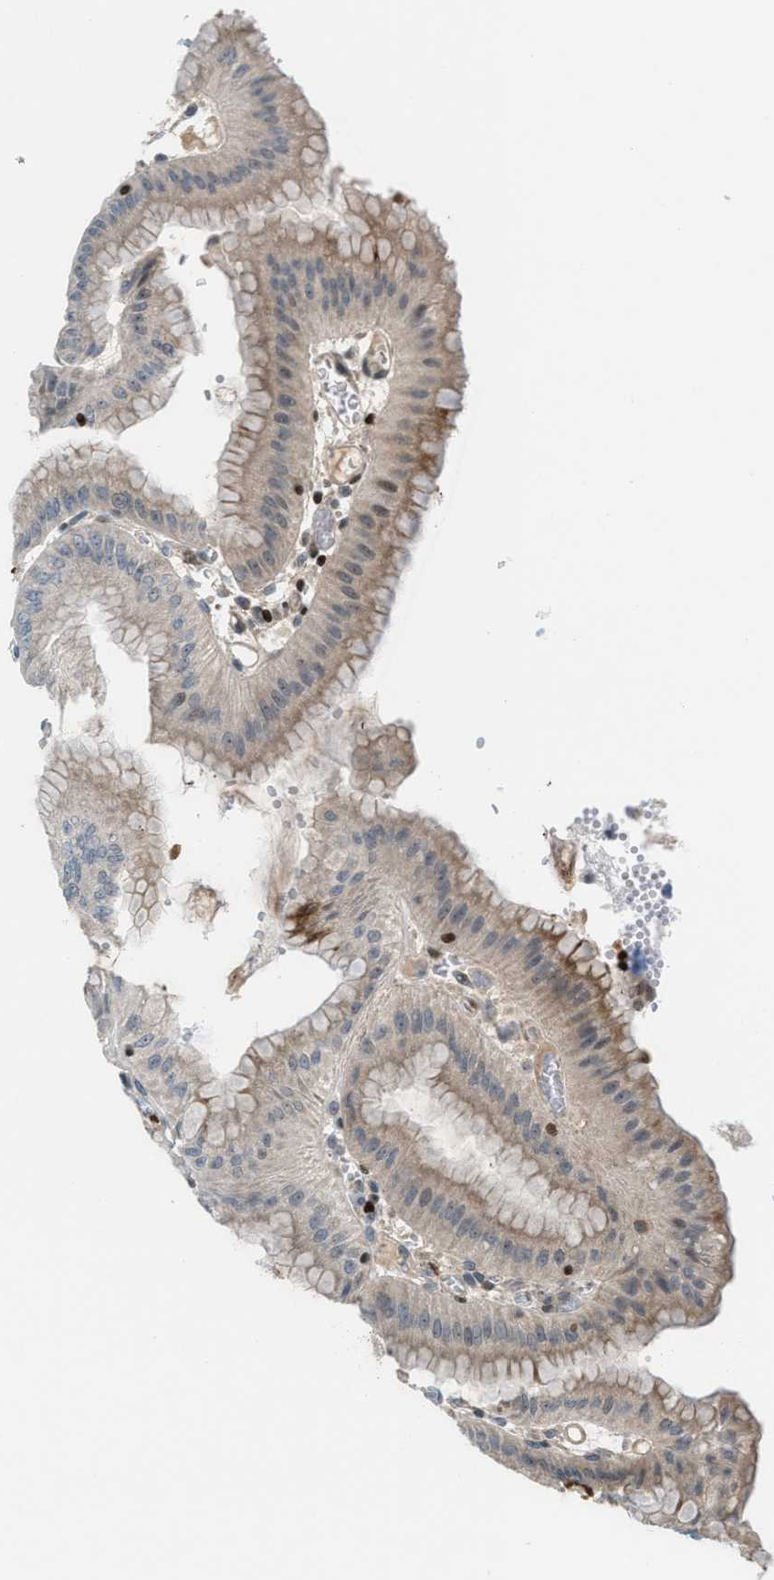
{"staining": {"intensity": "moderate", "quantity": ">75%", "location": "cytoplasmic/membranous"}, "tissue": "stomach", "cell_type": "Glandular cells", "image_type": "normal", "snomed": [{"axis": "morphology", "description": "Normal tissue, NOS"}, {"axis": "topography", "description": "Stomach, lower"}], "caption": "Brown immunohistochemical staining in benign stomach reveals moderate cytoplasmic/membranous positivity in about >75% of glandular cells.", "gene": "ZNF276", "patient": {"sex": "male", "age": 71}}